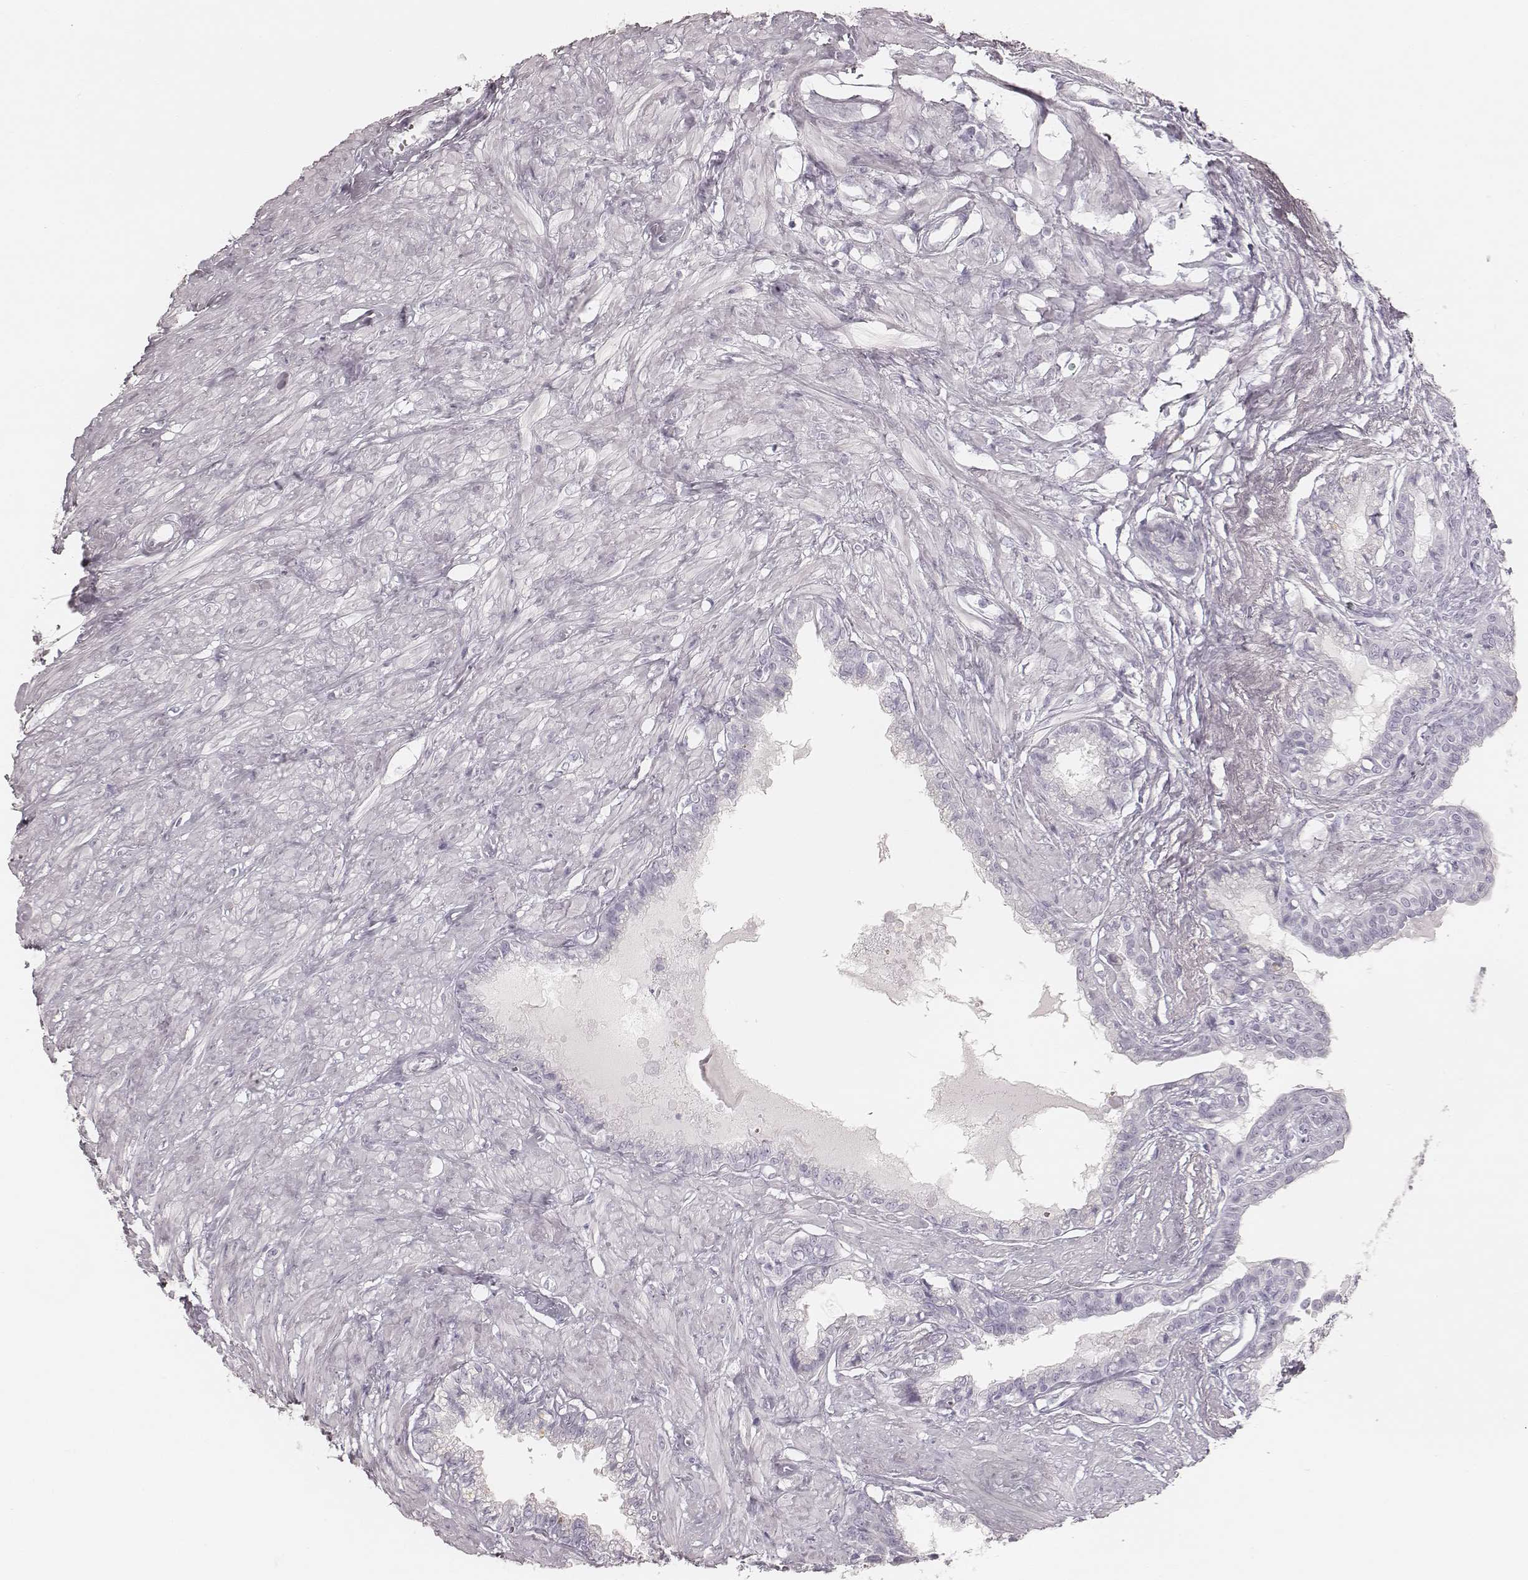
{"staining": {"intensity": "negative", "quantity": "none", "location": "none"}, "tissue": "seminal vesicle", "cell_type": "Glandular cells", "image_type": "normal", "snomed": [{"axis": "morphology", "description": "Normal tissue, NOS"}, {"axis": "morphology", "description": "Urothelial carcinoma, NOS"}, {"axis": "topography", "description": "Urinary bladder"}, {"axis": "topography", "description": "Seminal veicle"}], "caption": "Human seminal vesicle stained for a protein using immunohistochemistry demonstrates no positivity in glandular cells.", "gene": "KRT82", "patient": {"sex": "male", "age": 76}}